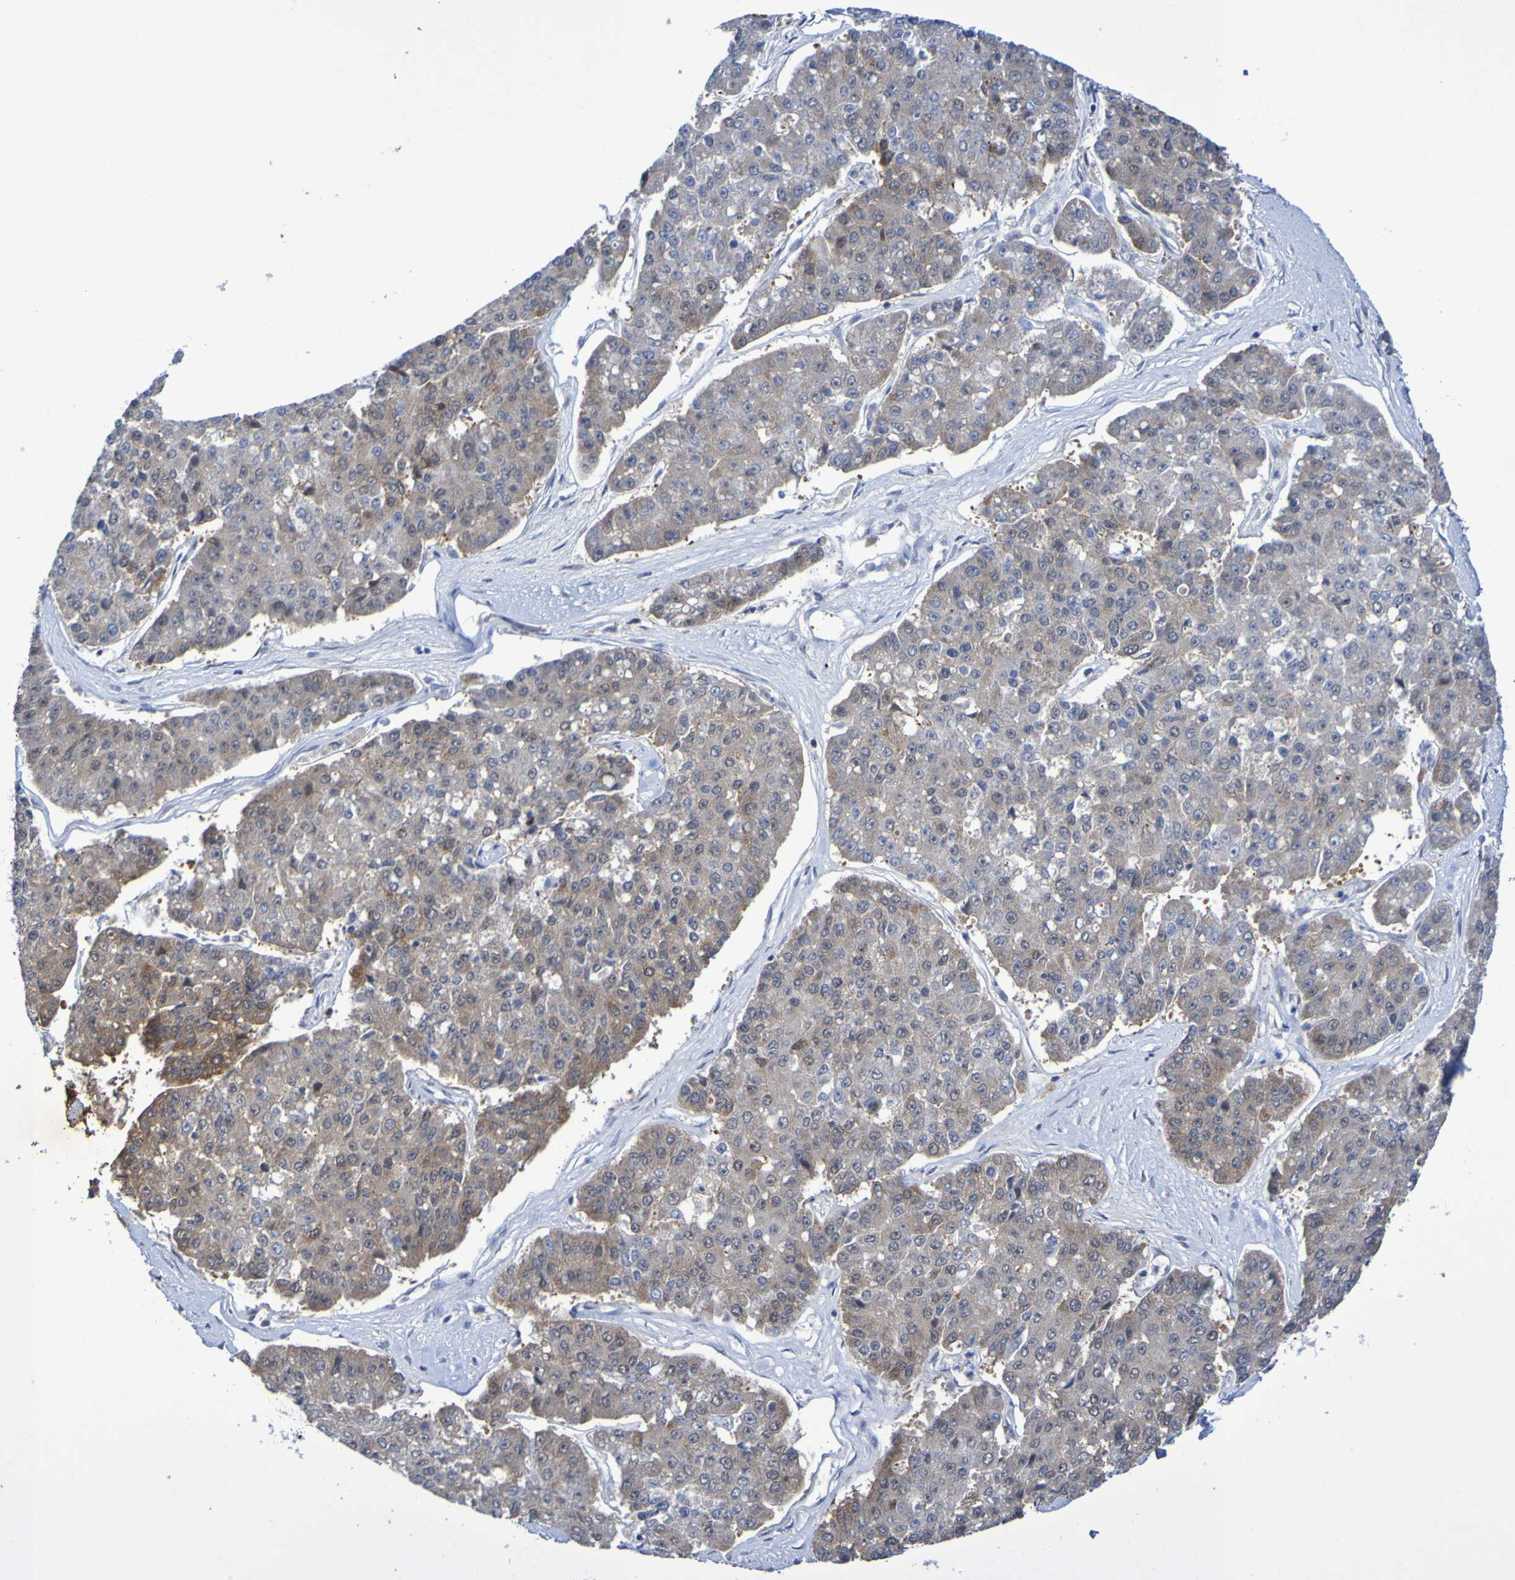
{"staining": {"intensity": "negative", "quantity": "none", "location": "none"}, "tissue": "pancreatic cancer", "cell_type": "Tumor cells", "image_type": "cancer", "snomed": [{"axis": "morphology", "description": "Adenocarcinoma, NOS"}, {"axis": "topography", "description": "Pancreas"}], "caption": "IHC micrograph of neoplastic tissue: human pancreatic cancer stained with DAB (3,3'-diaminobenzidine) reveals no significant protein positivity in tumor cells. (DAB (3,3'-diaminobenzidine) IHC with hematoxylin counter stain).", "gene": "ATIC", "patient": {"sex": "male", "age": 50}}